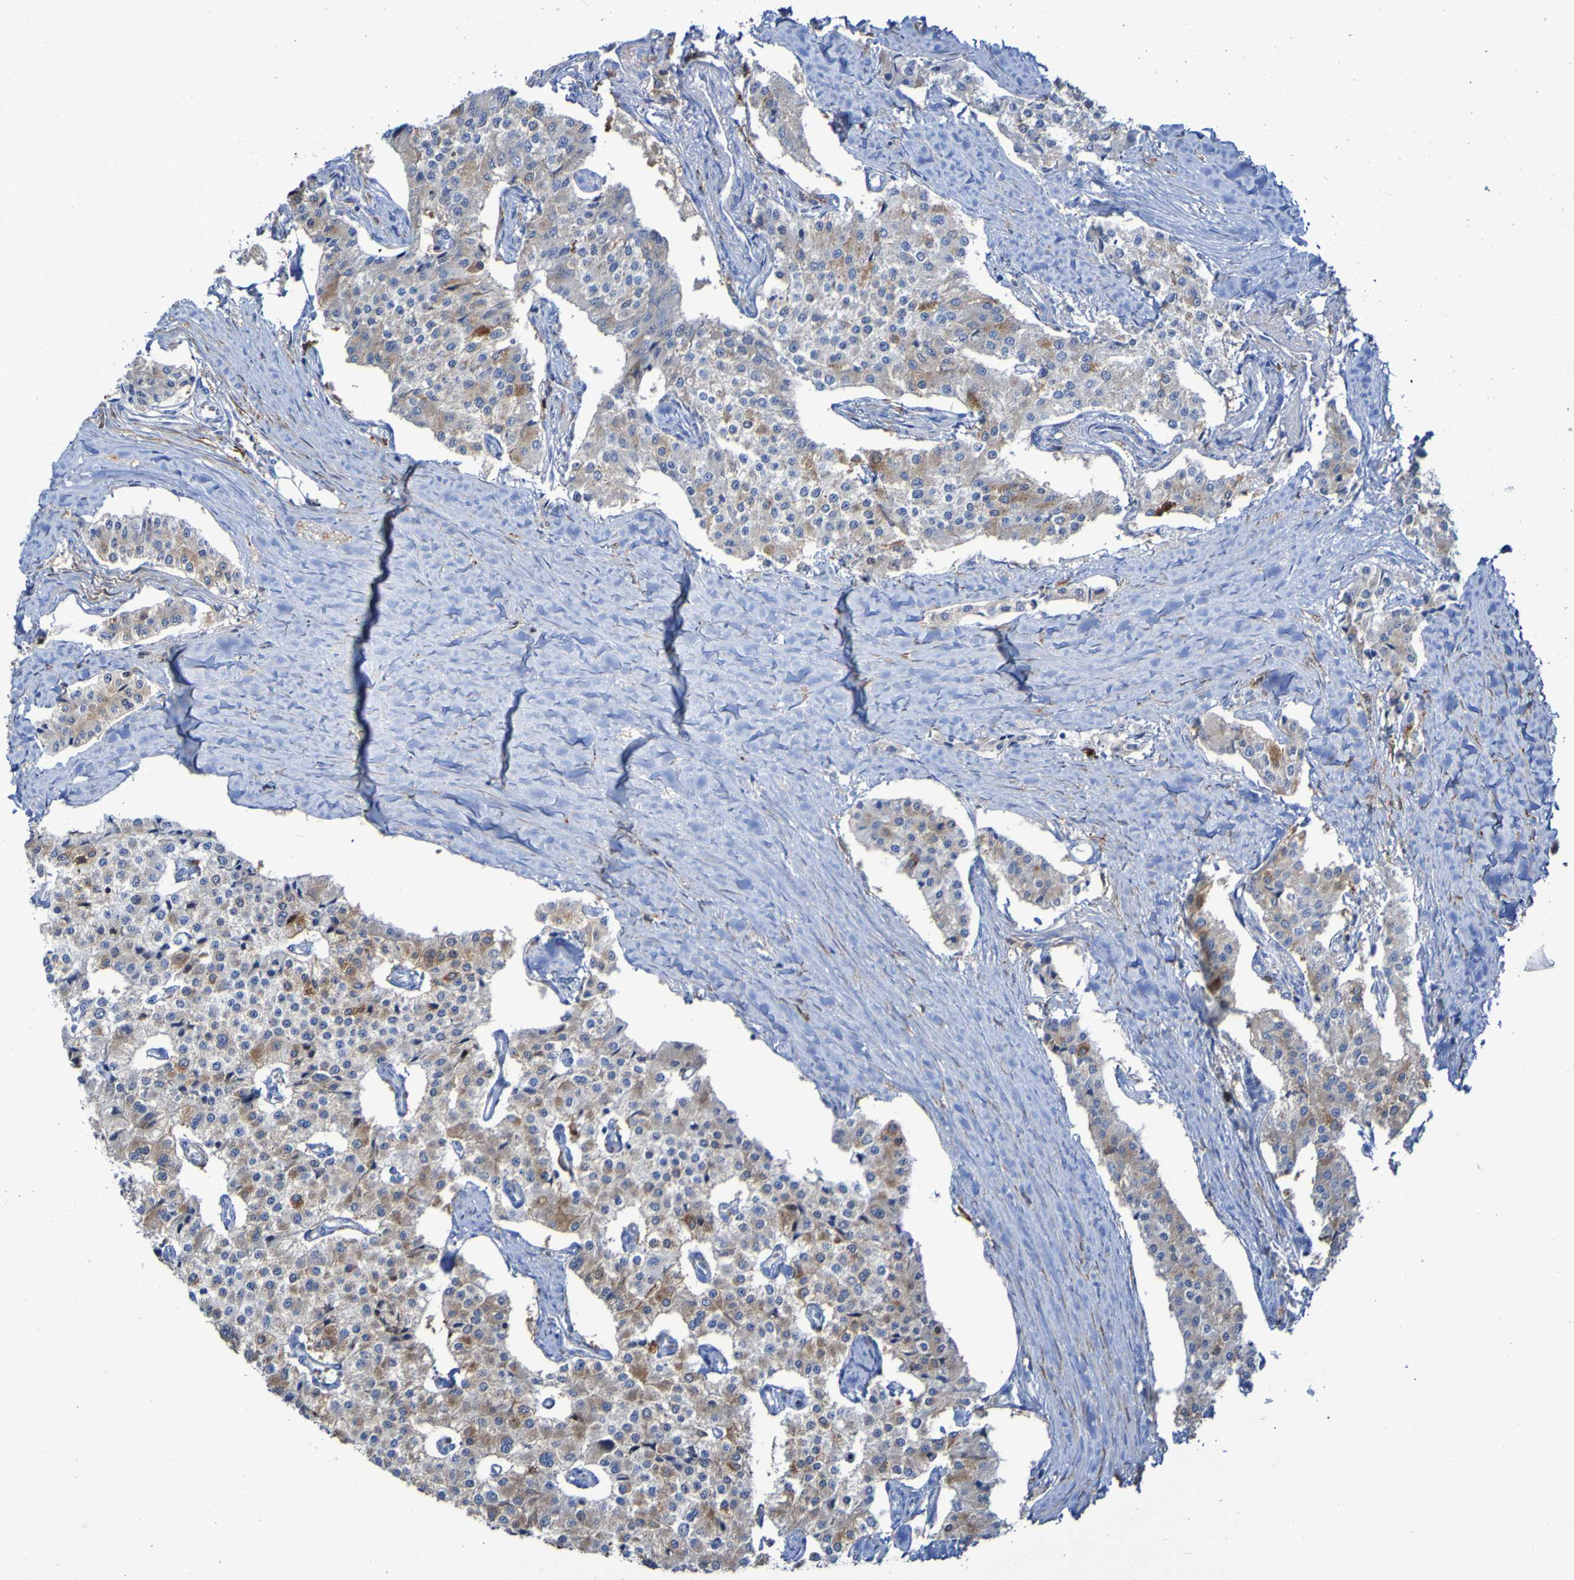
{"staining": {"intensity": "weak", "quantity": "25%-75%", "location": "cytoplasmic/membranous"}, "tissue": "carcinoid", "cell_type": "Tumor cells", "image_type": "cancer", "snomed": [{"axis": "morphology", "description": "Carcinoid, malignant, NOS"}, {"axis": "topography", "description": "Colon"}], "caption": "This photomicrograph exhibits IHC staining of human carcinoid (malignant), with low weak cytoplasmic/membranous positivity in about 25%-75% of tumor cells.", "gene": "MPPE1", "patient": {"sex": "female", "age": 52}}